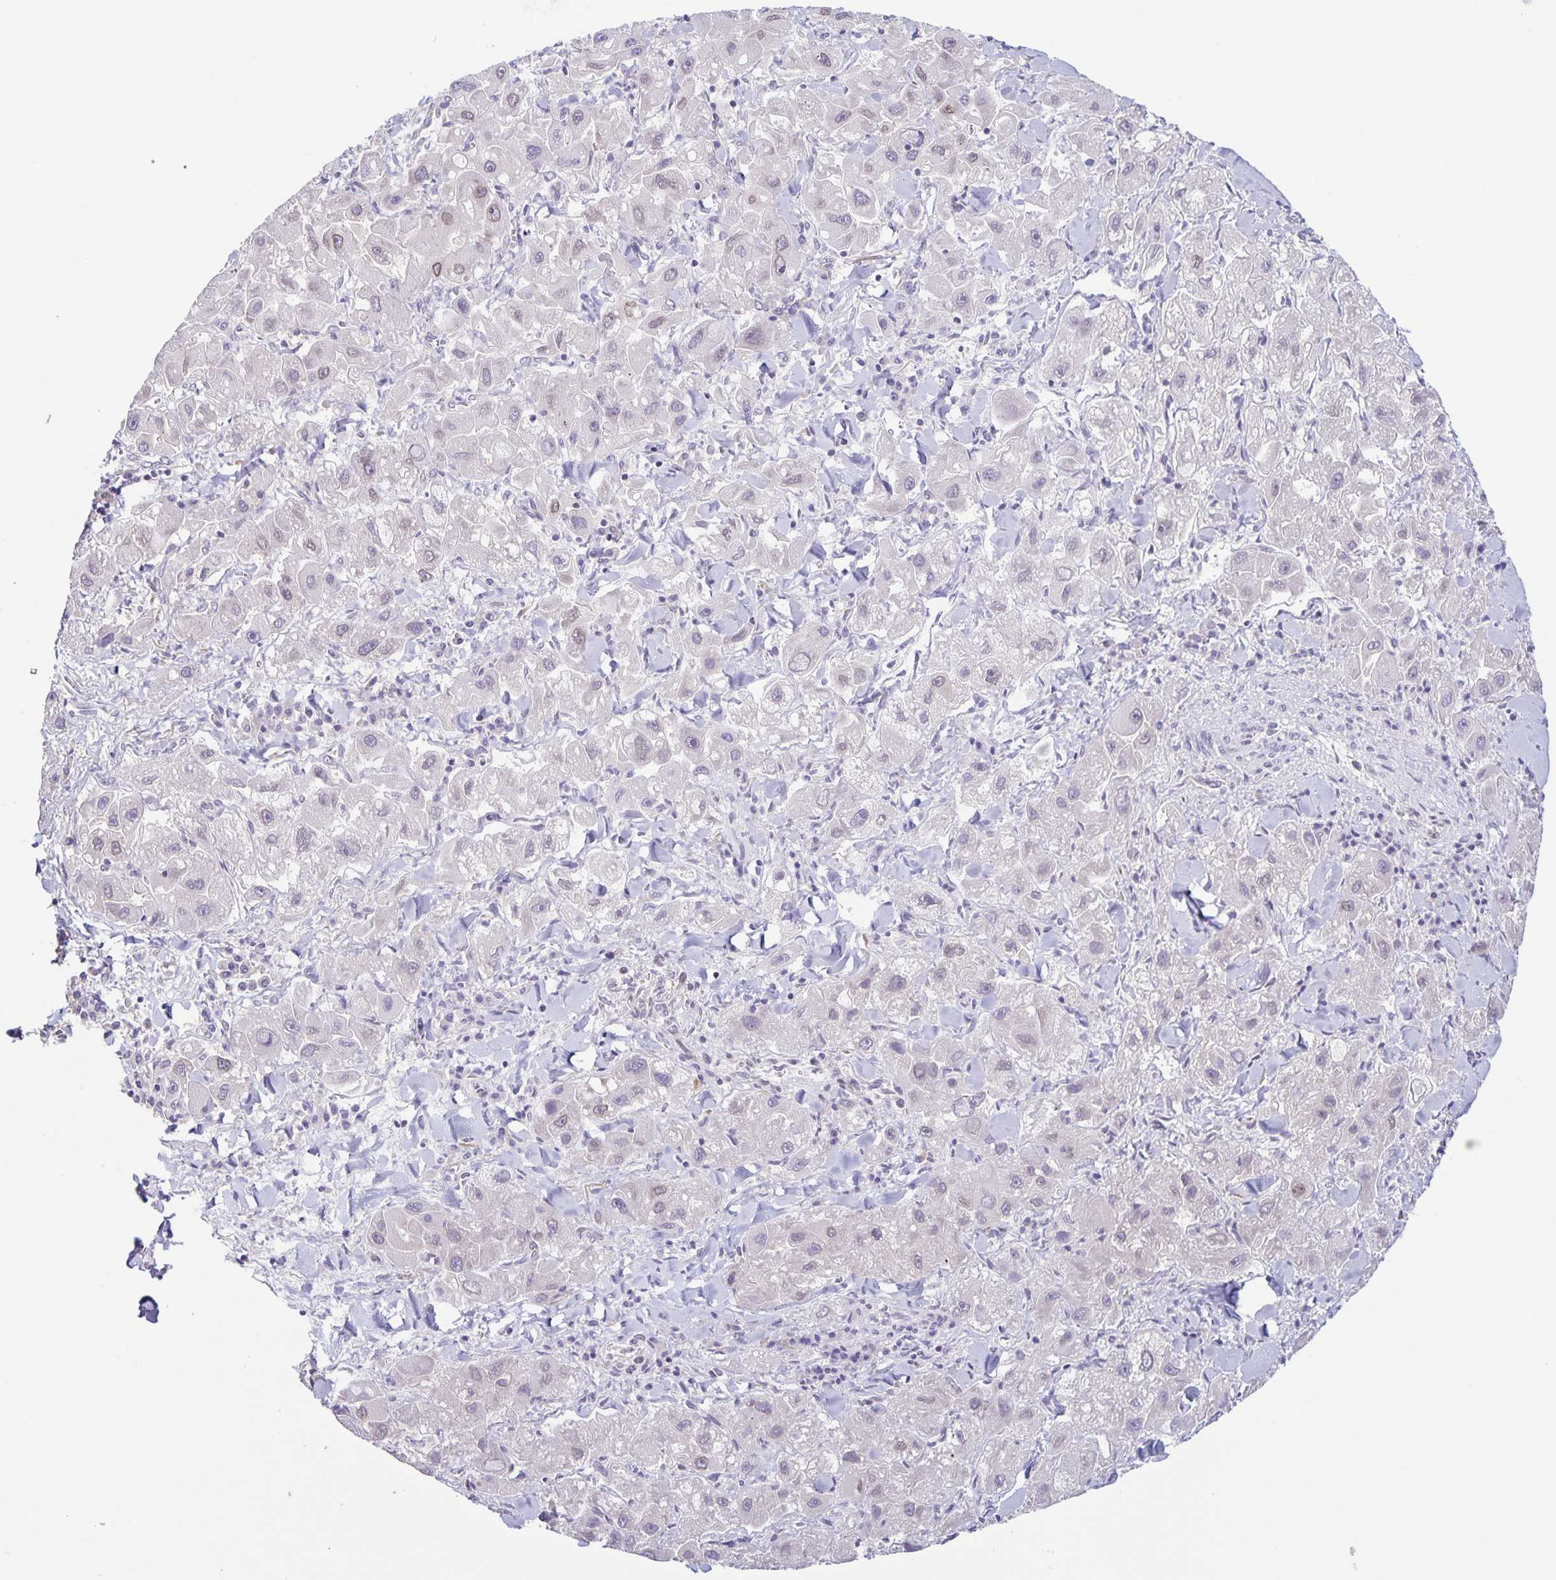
{"staining": {"intensity": "negative", "quantity": "none", "location": "none"}, "tissue": "liver cancer", "cell_type": "Tumor cells", "image_type": "cancer", "snomed": [{"axis": "morphology", "description": "Carcinoma, Hepatocellular, NOS"}, {"axis": "topography", "description": "Liver"}], "caption": "This is an IHC histopathology image of human hepatocellular carcinoma (liver). There is no expression in tumor cells.", "gene": "SYNE2", "patient": {"sex": "male", "age": 24}}